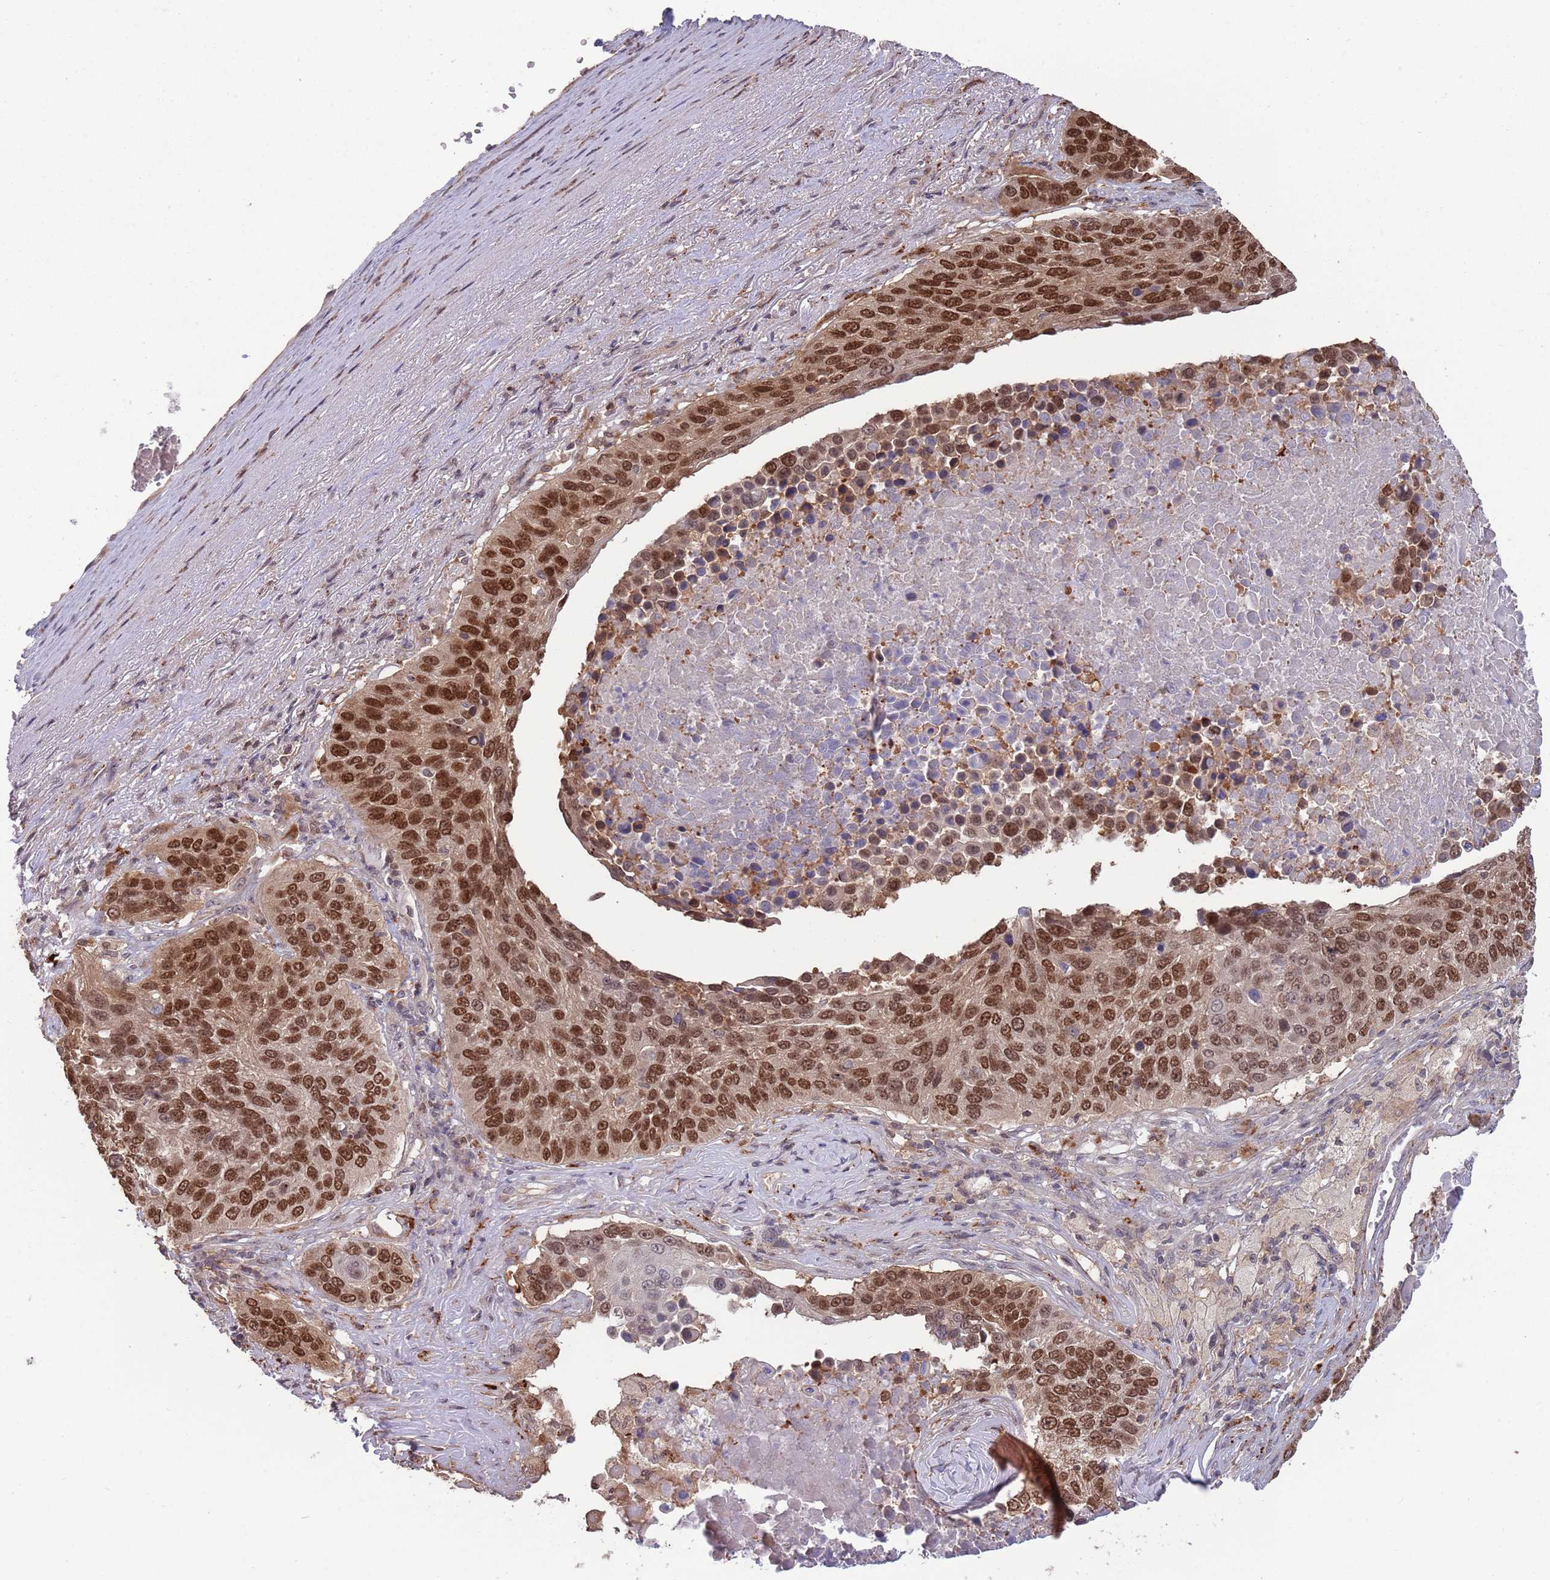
{"staining": {"intensity": "strong", "quantity": ">75%", "location": "cytoplasmic/membranous,nuclear"}, "tissue": "lung cancer", "cell_type": "Tumor cells", "image_type": "cancer", "snomed": [{"axis": "morphology", "description": "Normal tissue, NOS"}, {"axis": "morphology", "description": "Squamous cell carcinoma, NOS"}, {"axis": "topography", "description": "Lymph node"}, {"axis": "topography", "description": "Lung"}], "caption": "Strong cytoplasmic/membranous and nuclear positivity is appreciated in approximately >75% of tumor cells in lung cancer. The protein of interest is stained brown, and the nuclei are stained in blue (DAB (3,3'-diaminobenzidine) IHC with brightfield microscopy, high magnification).", "gene": "SALL1", "patient": {"sex": "male", "age": 66}}